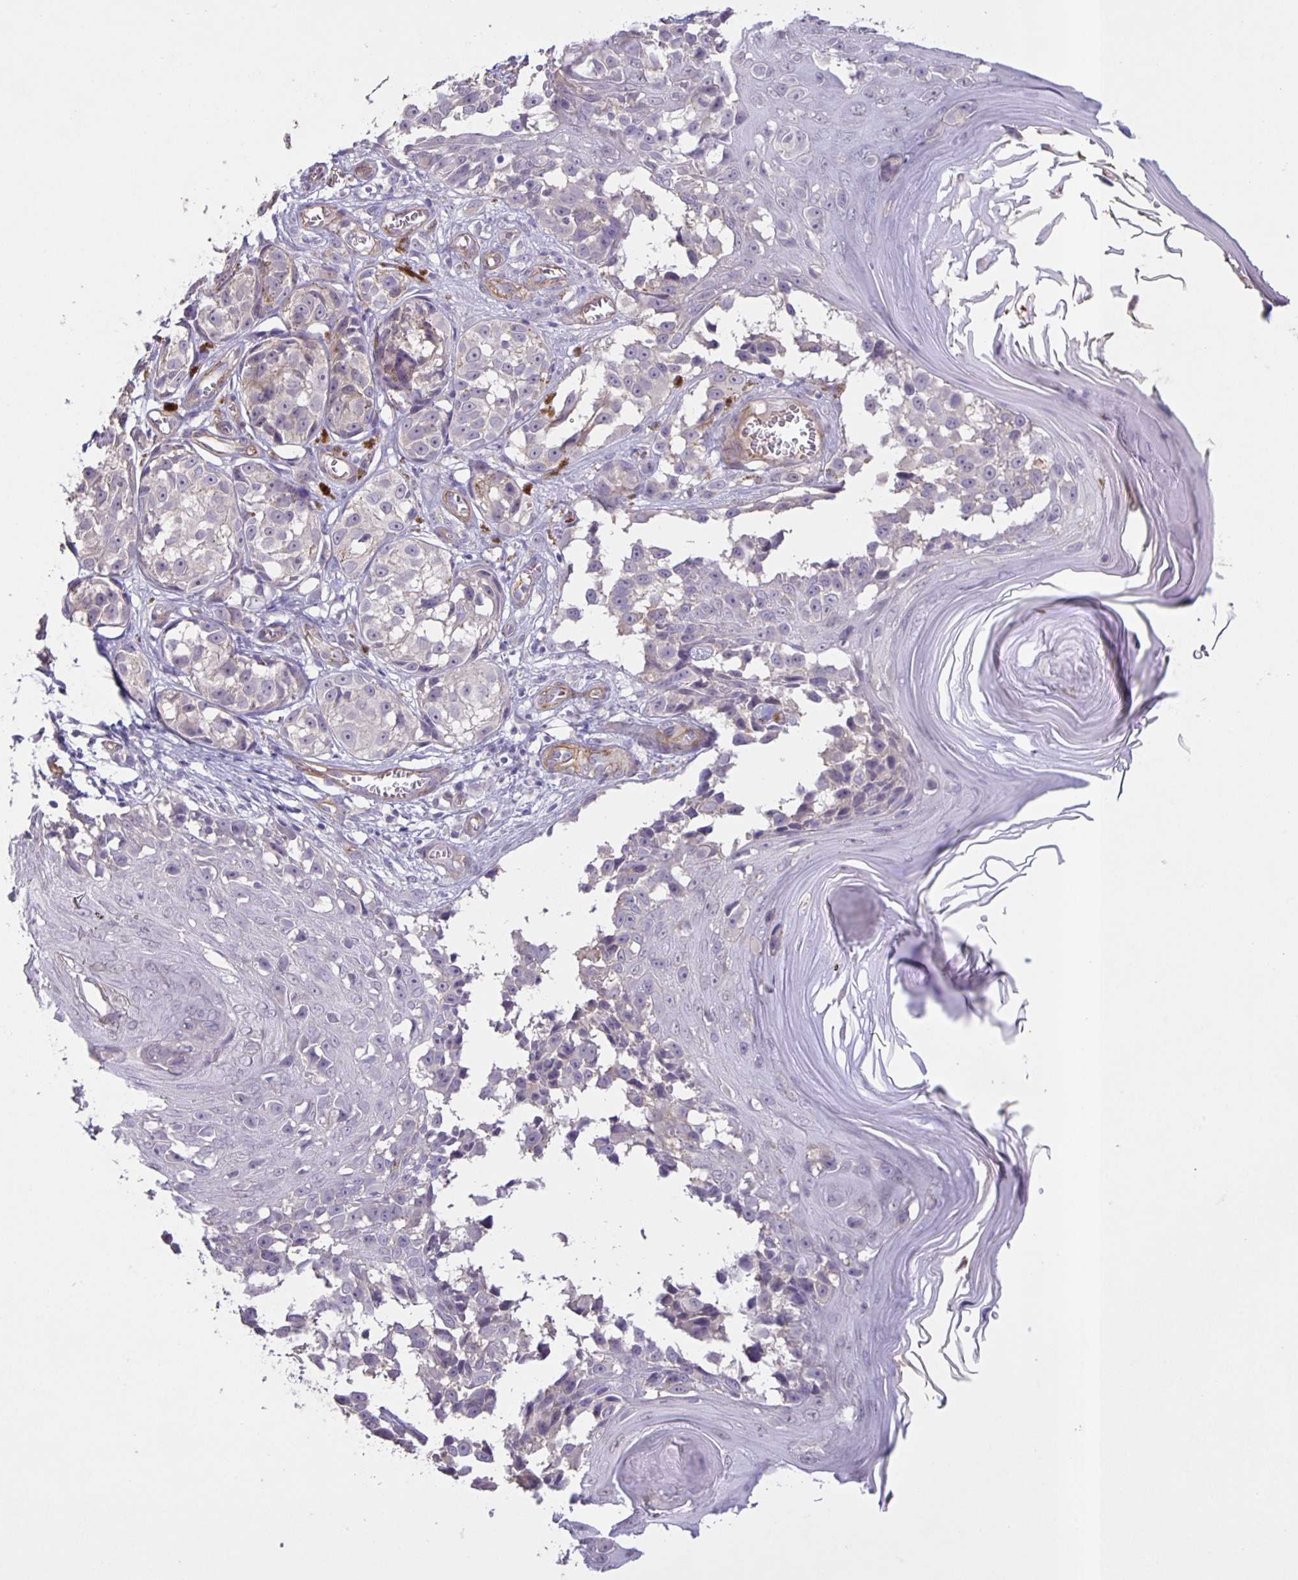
{"staining": {"intensity": "negative", "quantity": "none", "location": "none"}, "tissue": "melanoma", "cell_type": "Tumor cells", "image_type": "cancer", "snomed": [{"axis": "morphology", "description": "Malignant melanoma, NOS"}, {"axis": "topography", "description": "Skin"}], "caption": "The histopathology image demonstrates no staining of tumor cells in malignant melanoma. Brightfield microscopy of immunohistochemistry stained with DAB (3,3'-diaminobenzidine) (brown) and hematoxylin (blue), captured at high magnification.", "gene": "SRCIN1", "patient": {"sex": "male", "age": 73}}